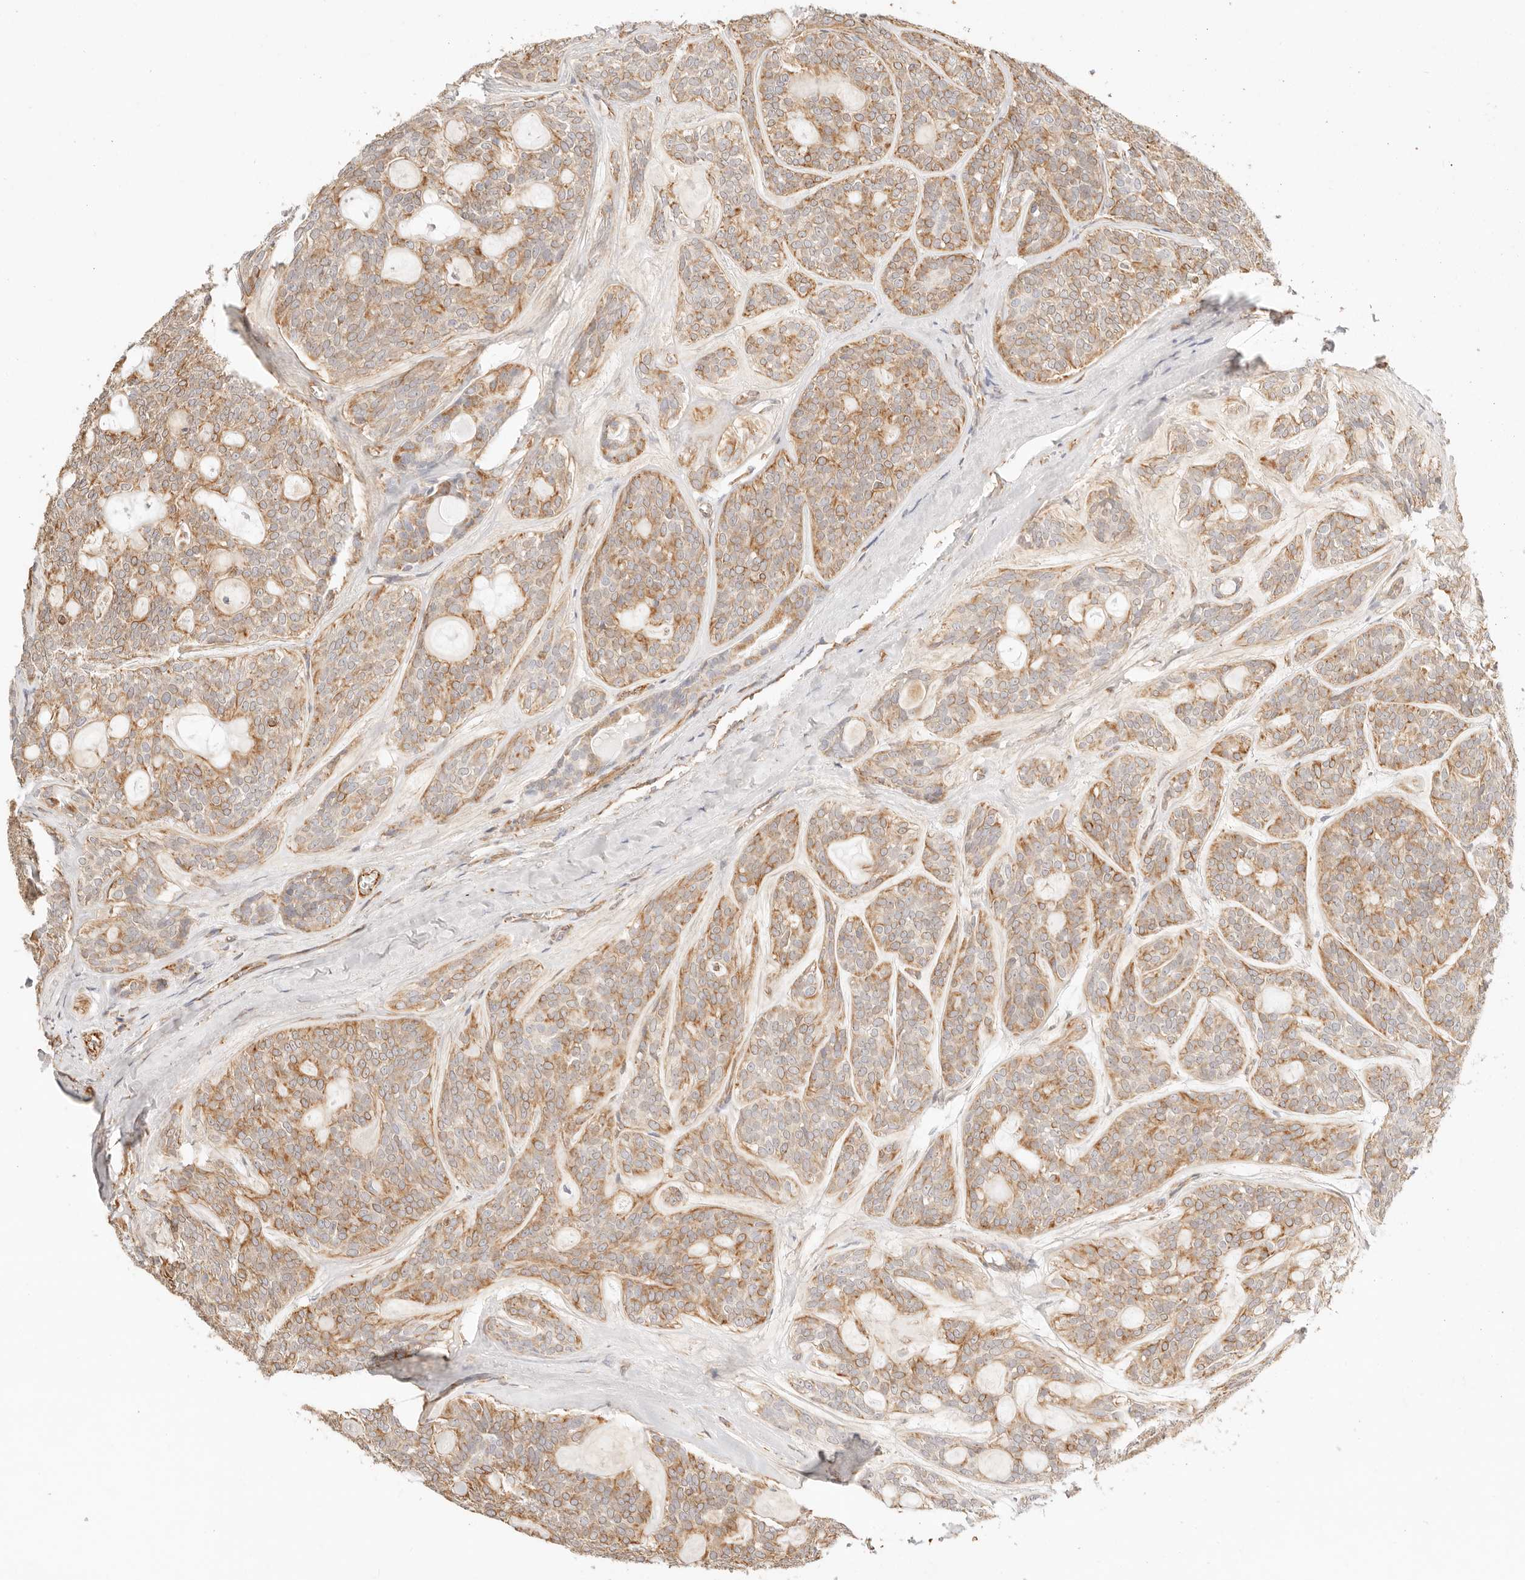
{"staining": {"intensity": "moderate", "quantity": ">75%", "location": "cytoplasmic/membranous"}, "tissue": "head and neck cancer", "cell_type": "Tumor cells", "image_type": "cancer", "snomed": [{"axis": "morphology", "description": "Adenocarcinoma, NOS"}, {"axis": "topography", "description": "Head-Neck"}], "caption": "Immunohistochemical staining of human head and neck cancer demonstrates medium levels of moderate cytoplasmic/membranous protein positivity in approximately >75% of tumor cells. (DAB (3,3'-diaminobenzidine) = brown stain, brightfield microscopy at high magnification).", "gene": "ZC3H11A", "patient": {"sex": "male", "age": 66}}